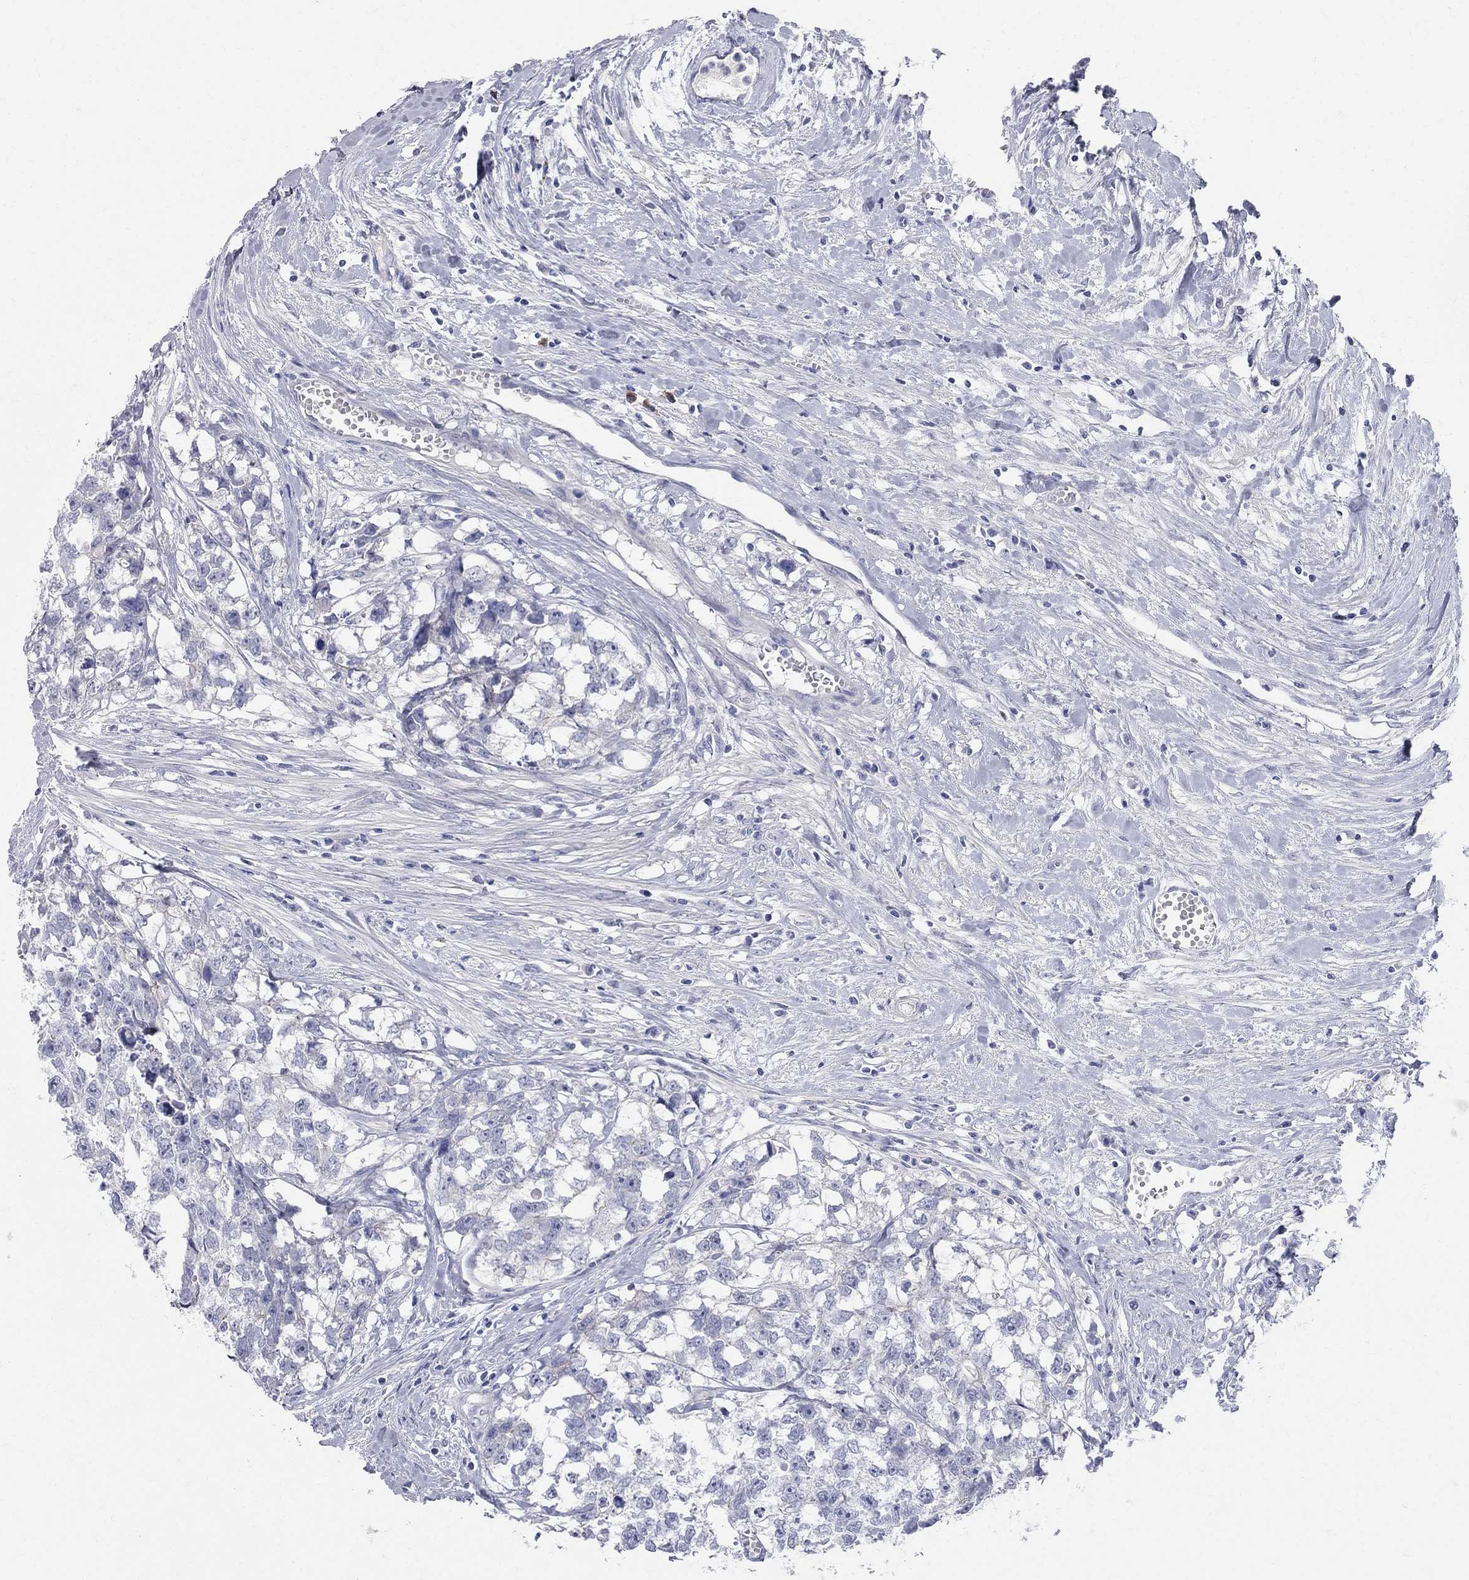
{"staining": {"intensity": "negative", "quantity": "none", "location": "none"}, "tissue": "testis cancer", "cell_type": "Tumor cells", "image_type": "cancer", "snomed": [{"axis": "morphology", "description": "Carcinoma, Embryonal, NOS"}, {"axis": "morphology", "description": "Teratoma, malignant, NOS"}, {"axis": "topography", "description": "Testis"}], "caption": "Testis teratoma (malignant) was stained to show a protein in brown. There is no significant expression in tumor cells.", "gene": "AOX1", "patient": {"sex": "male", "age": 44}}